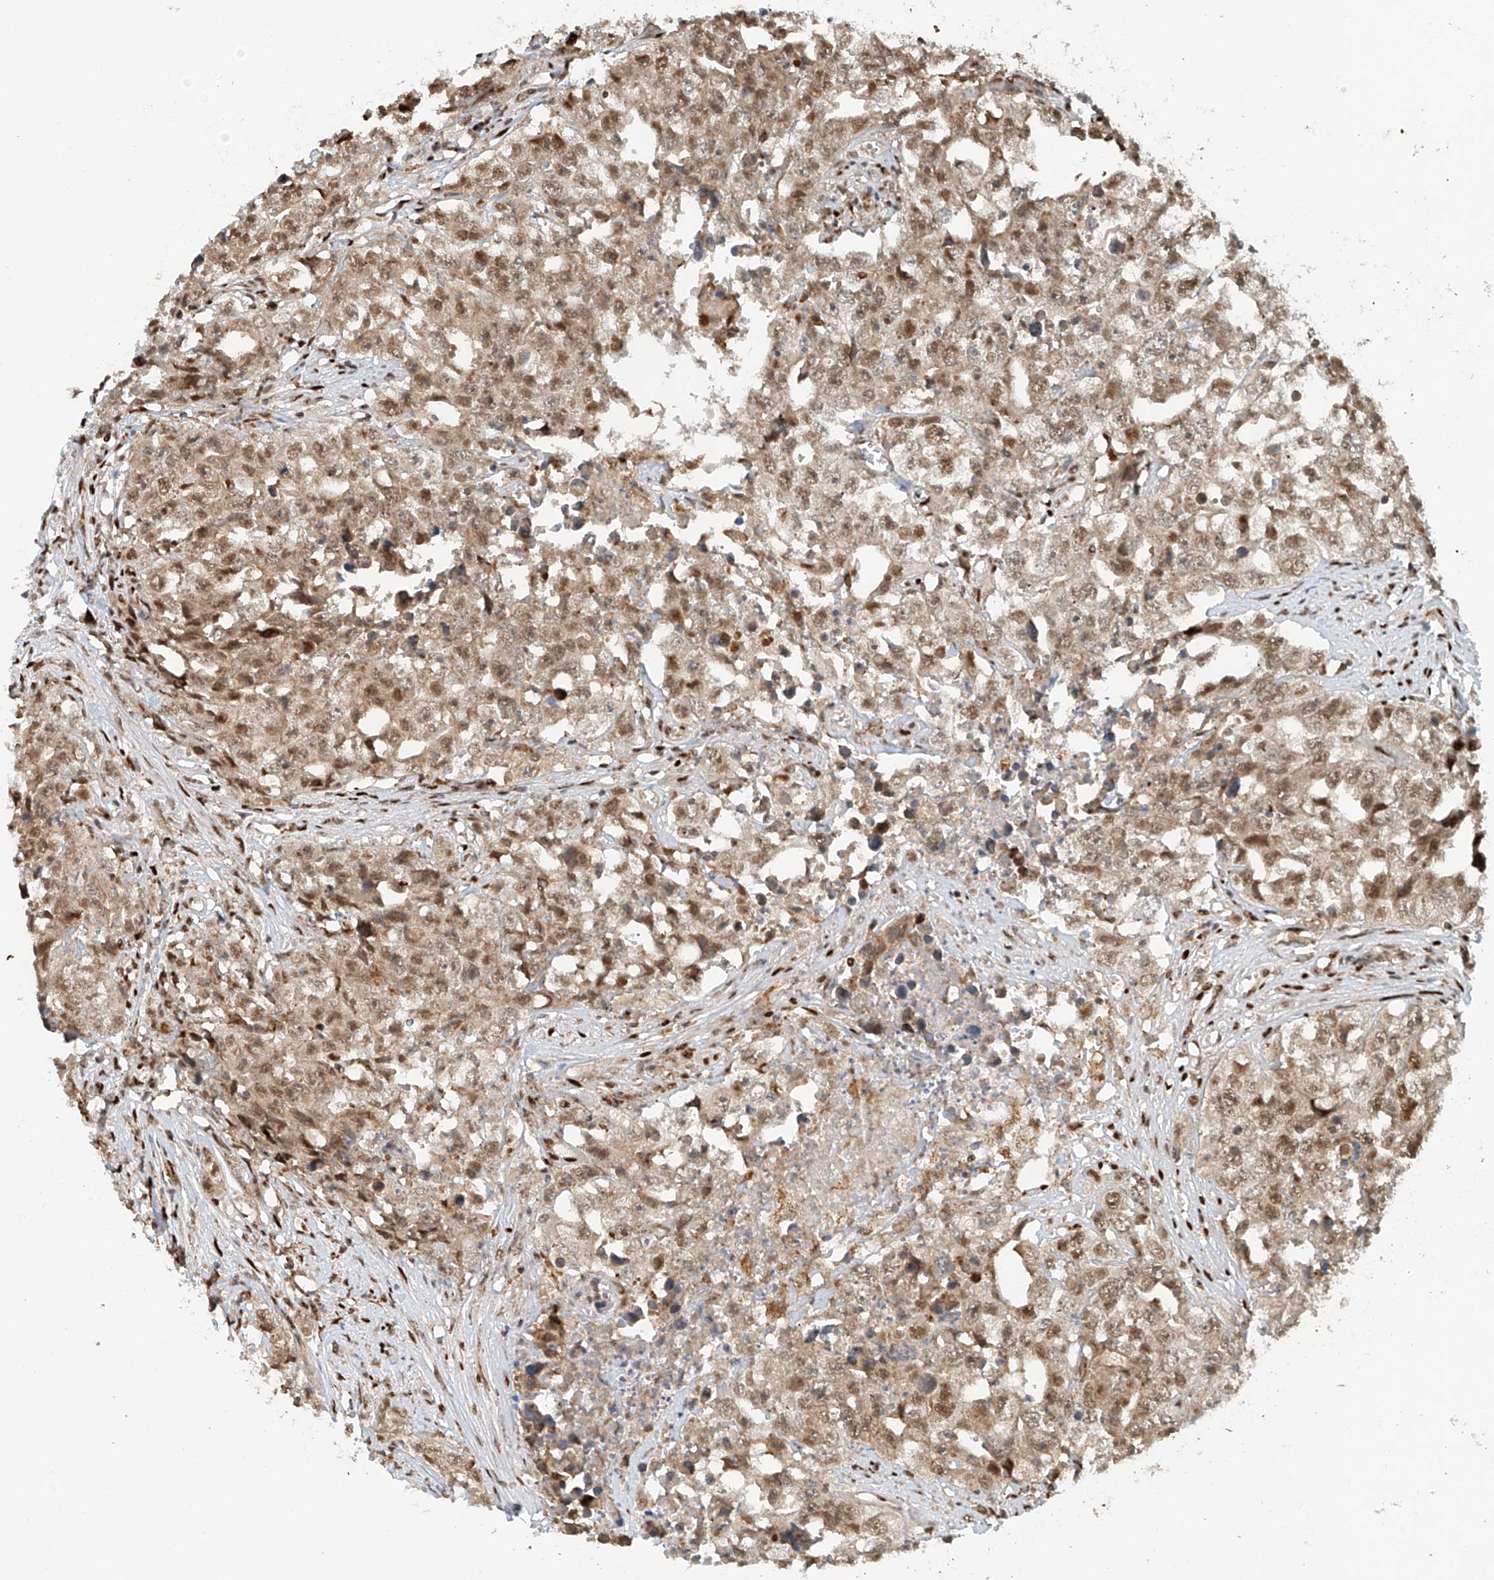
{"staining": {"intensity": "moderate", "quantity": ">75%", "location": "cytoplasmic/membranous,nuclear"}, "tissue": "testis cancer", "cell_type": "Tumor cells", "image_type": "cancer", "snomed": [{"axis": "morphology", "description": "Seminoma, NOS"}, {"axis": "morphology", "description": "Carcinoma, Embryonal, NOS"}, {"axis": "topography", "description": "Testis"}], "caption": "Human seminoma (testis) stained with a brown dye displays moderate cytoplasmic/membranous and nuclear positive positivity in about >75% of tumor cells.", "gene": "ZNF514", "patient": {"sex": "male", "age": 43}}